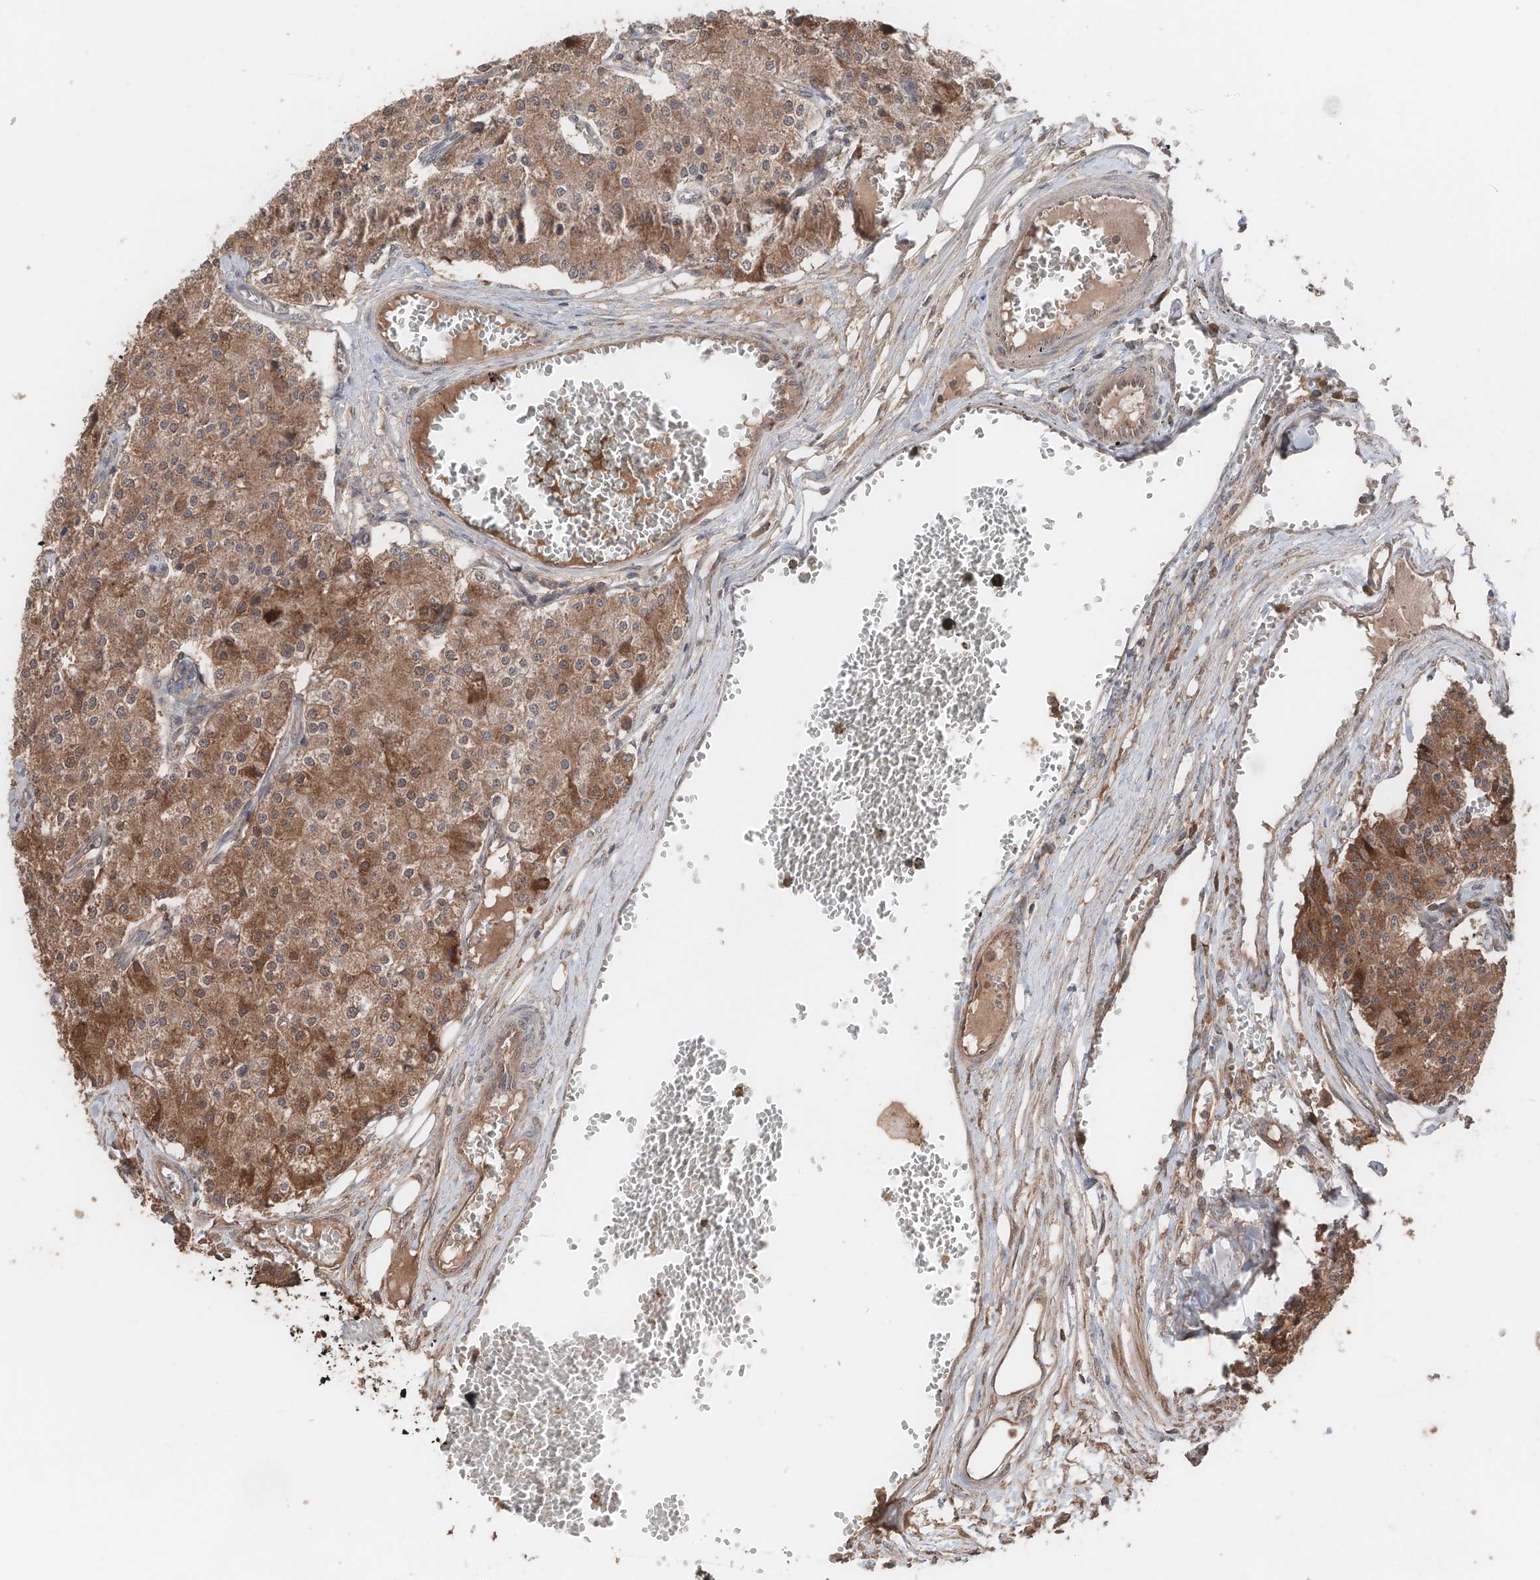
{"staining": {"intensity": "strong", "quantity": "25%-75%", "location": "cytoplasmic/membranous"}, "tissue": "carcinoid", "cell_type": "Tumor cells", "image_type": "cancer", "snomed": [{"axis": "morphology", "description": "Carcinoid, malignant, NOS"}, {"axis": "topography", "description": "Colon"}], "caption": "Carcinoid tissue reveals strong cytoplasmic/membranous staining in about 25%-75% of tumor cells The protein is shown in brown color, while the nuclei are stained blue.", "gene": "FAM135A", "patient": {"sex": "female", "age": 52}}